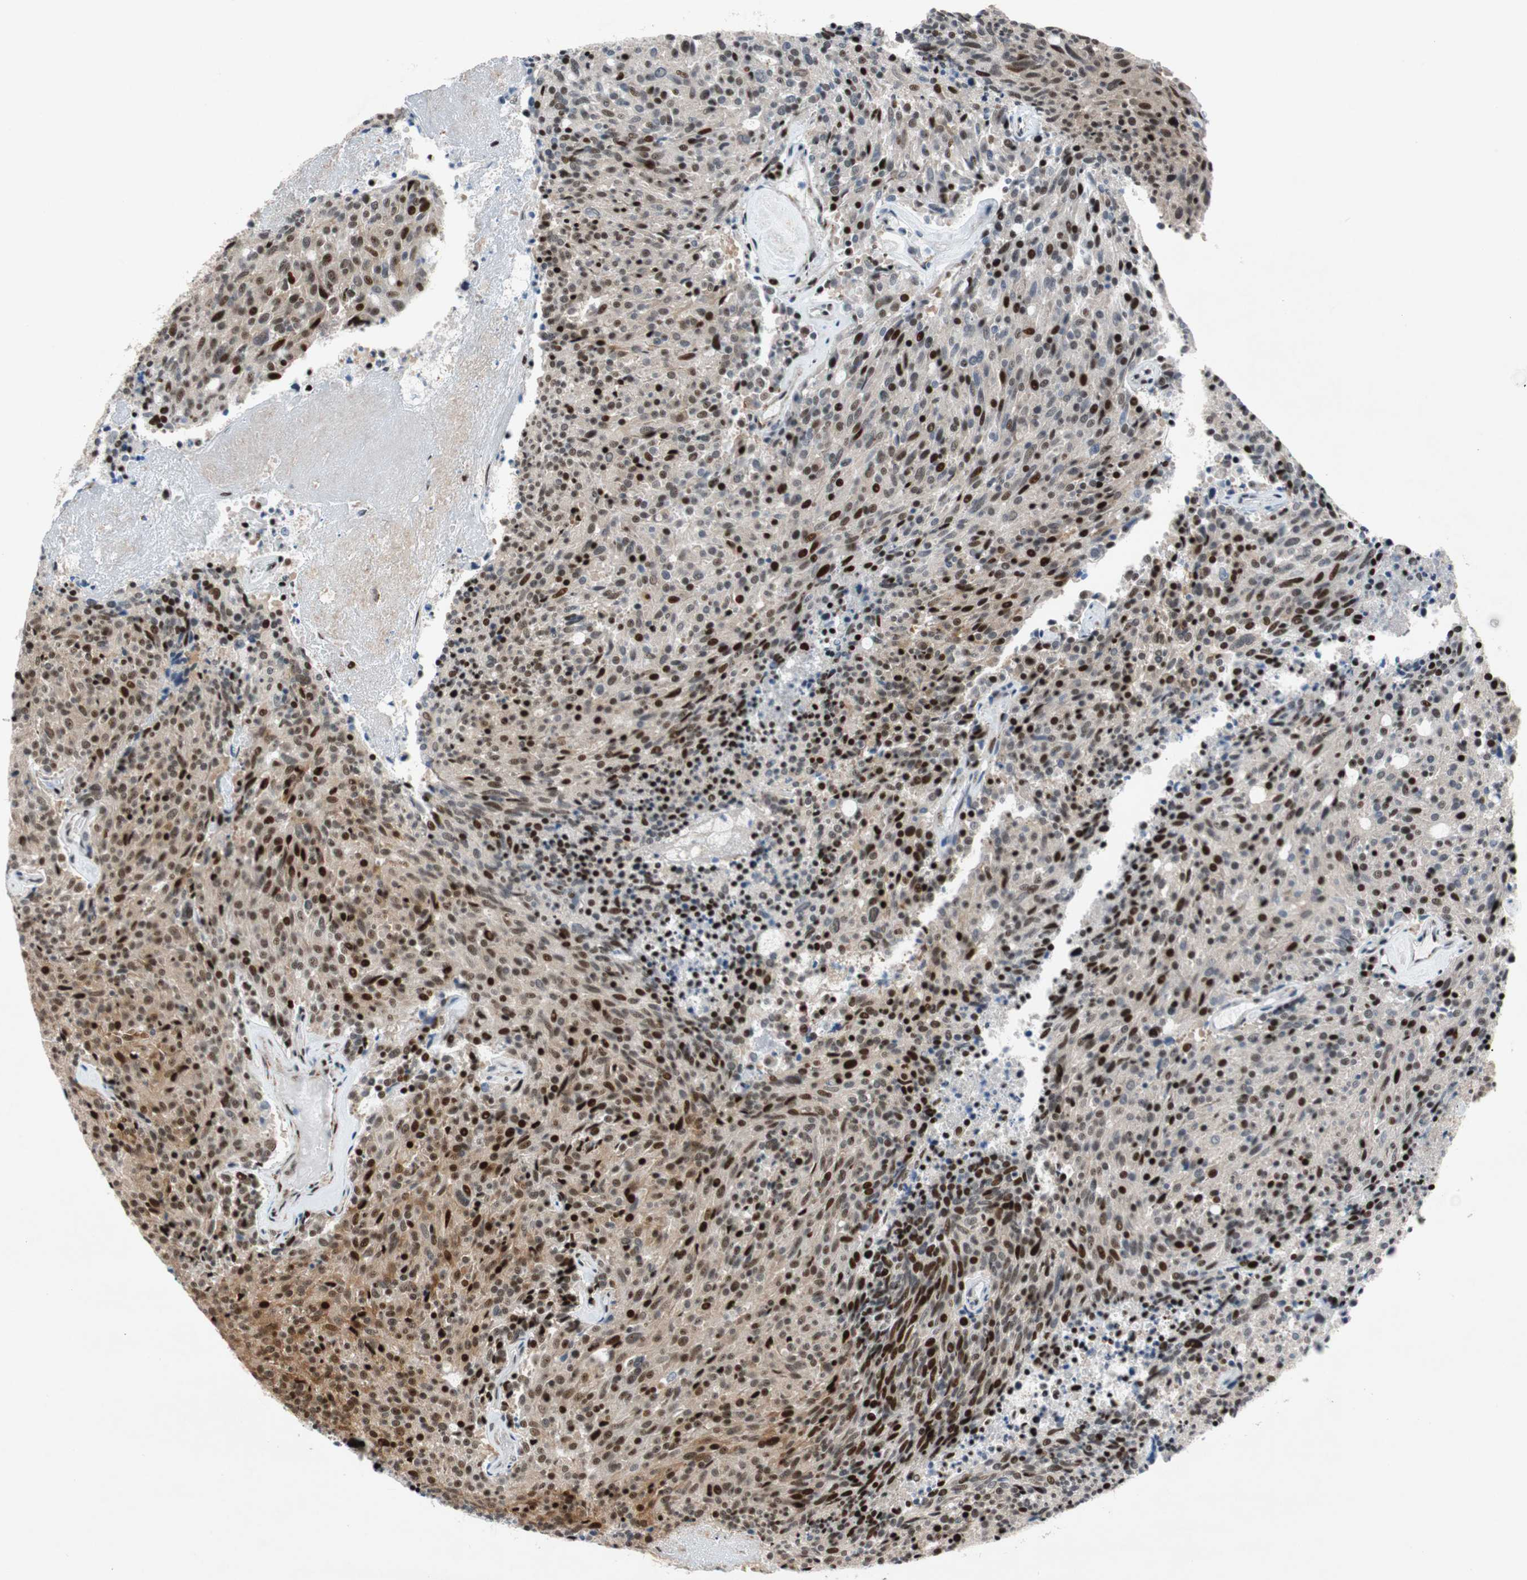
{"staining": {"intensity": "strong", "quantity": "25%-75%", "location": "nuclear"}, "tissue": "carcinoid", "cell_type": "Tumor cells", "image_type": "cancer", "snomed": [{"axis": "morphology", "description": "Carcinoid, malignant, NOS"}, {"axis": "topography", "description": "Pancreas"}], "caption": "Immunohistochemical staining of carcinoid displays high levels of strong nuclear expression in about 25%-75% of tumor cells.", "gene": "FBXO44", "patient": {"sex": "female", "age": 54}}